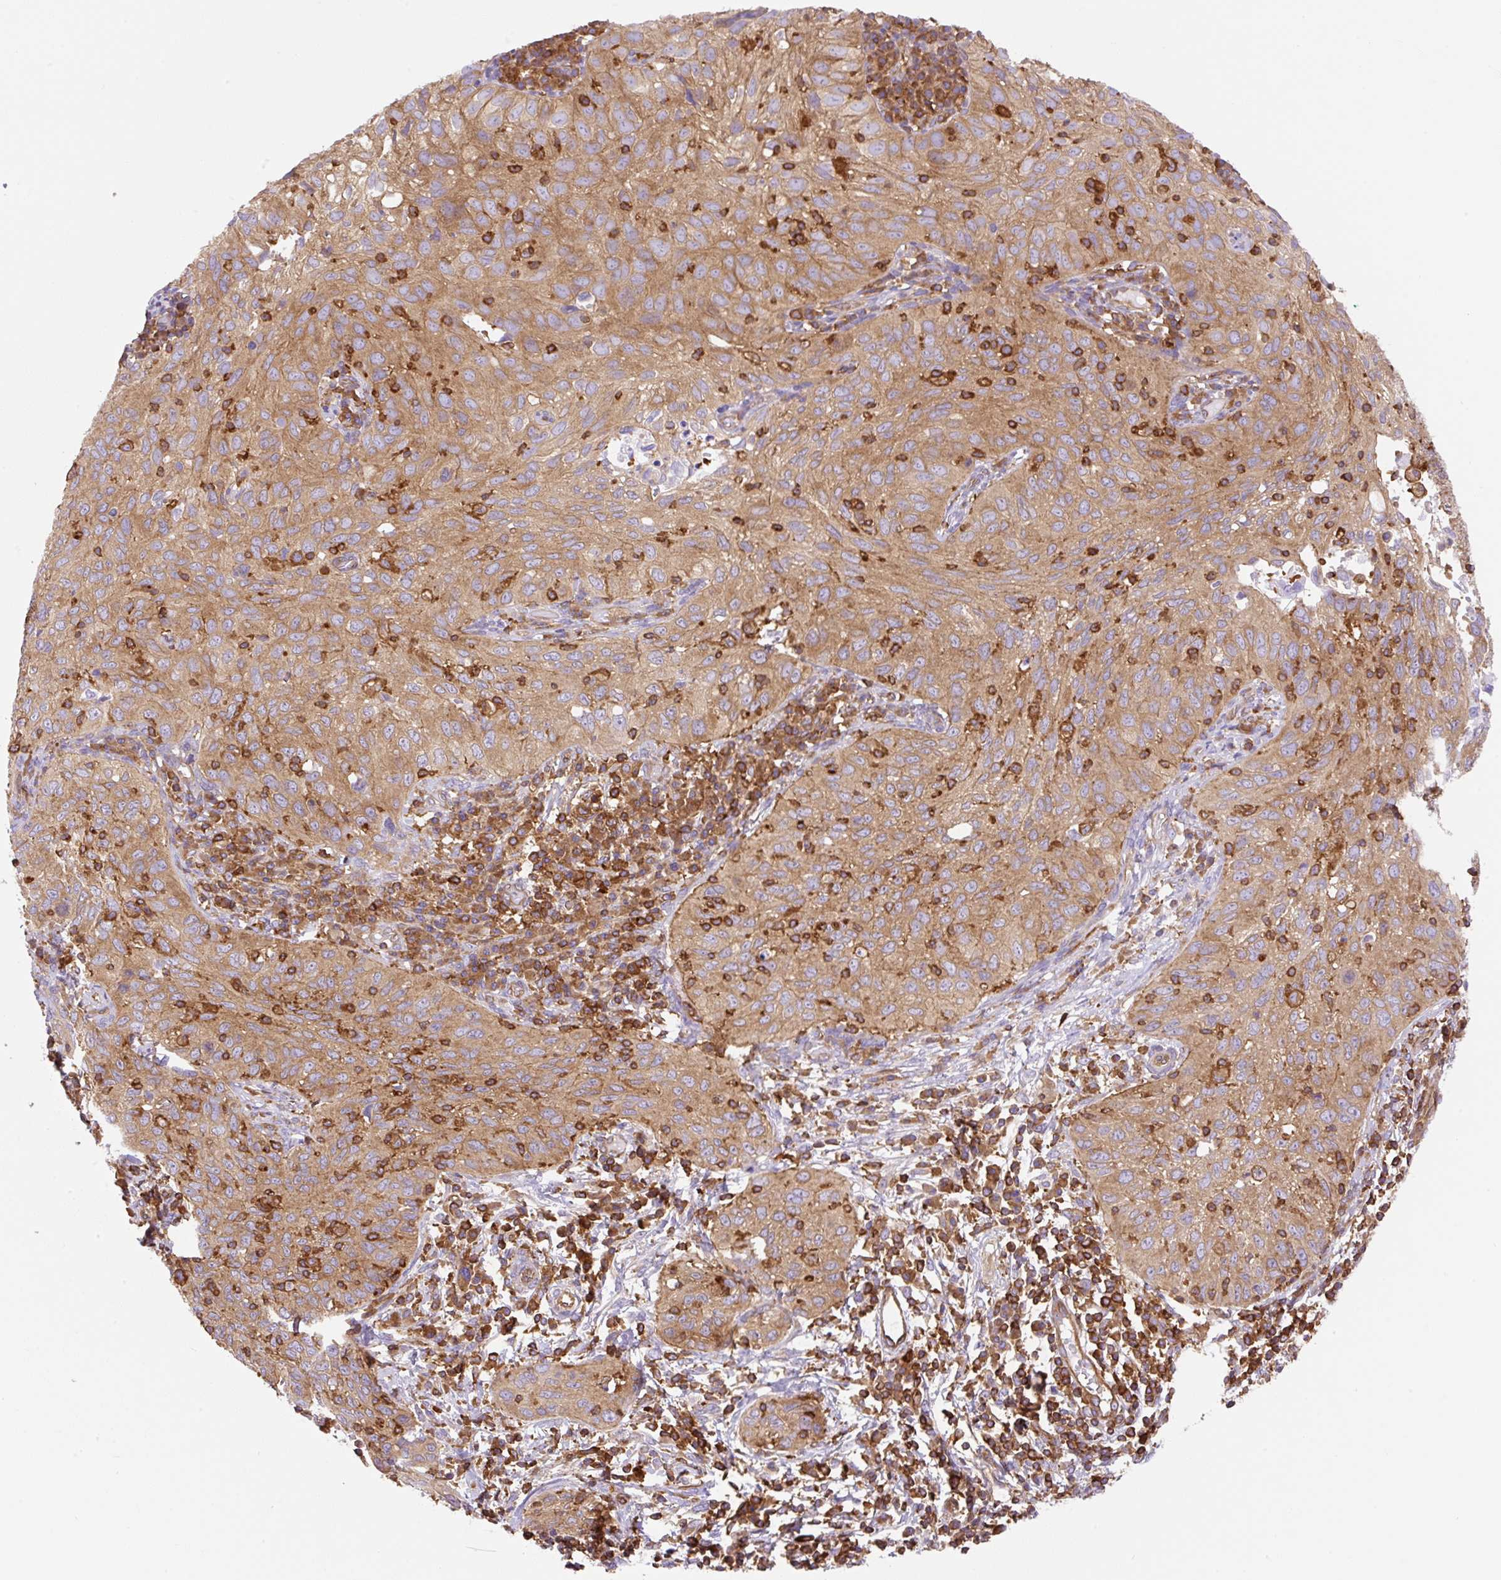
{"staining": {"intensity": "moderate", "quantity": ">75%", "location": "cytoplasmic/membranous"}, "tissue": "cervical cancer", "cell_type": "Tumor cells", "image_type": "cancer", "snomed": [{"axis": "morphology", "description": "Squamous cell carcinoma, NOS"}, {"axis": "topography", "description": "Cervix"}], "caption": "There is medium levels of moderate cytoplasmic/membranous expression in tumor cells of cervical cancer, as demonstrated by immunohistochemical staining (brown color).", "gene": "DNM2", "patient": {"sex": "female", "age": 52}}